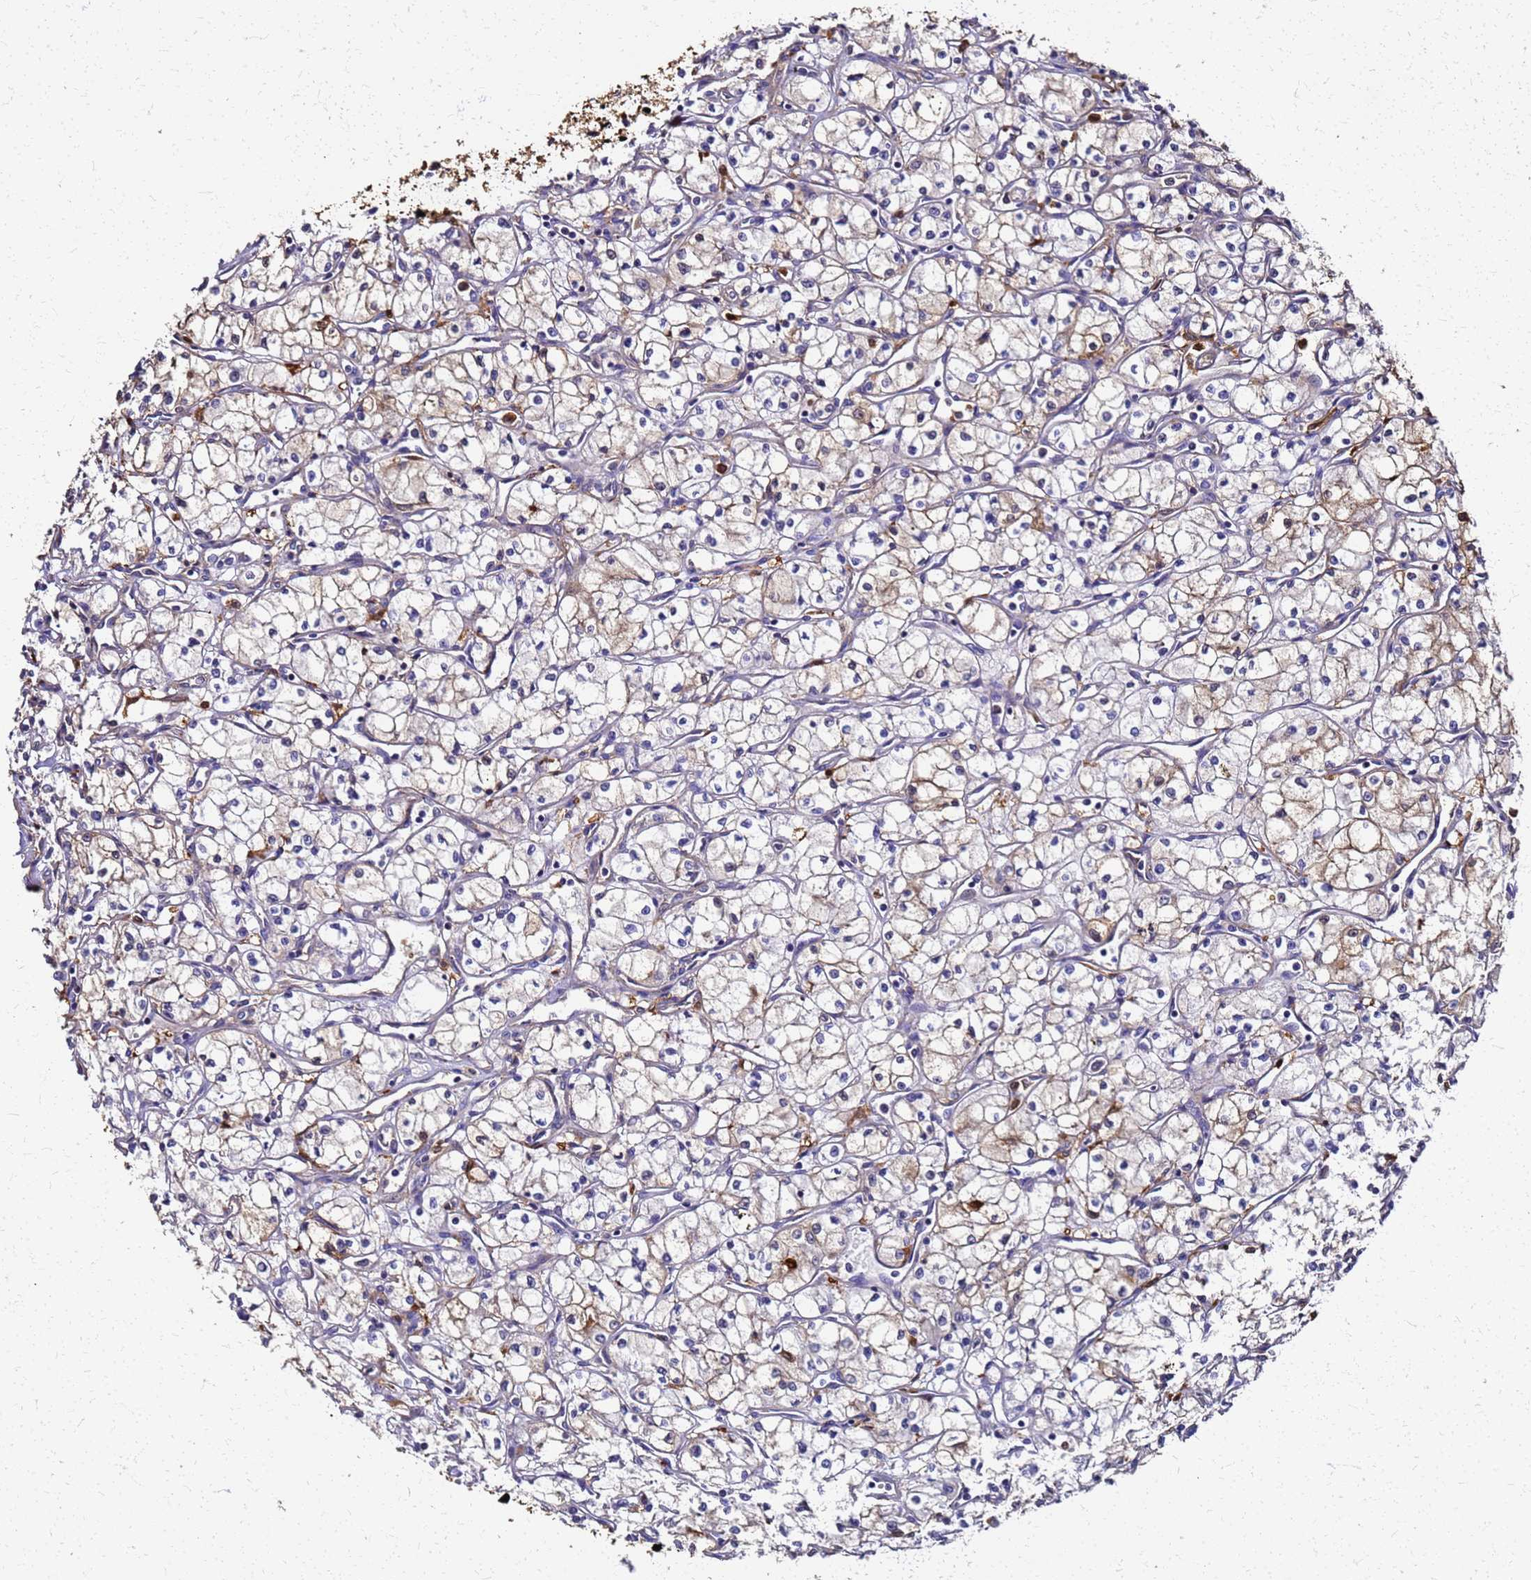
{"staining": {"intensity": "moderate", "quantity": "<25%", "location": "nuclear"}, "tissue": "renal cancer", "cell_type": "Tumor cells", "image_type": "cancer", "snomed": [{"axis": "morphology", "description": "Adenocarcinoma, NOS"}, {"axis": "topography", "description": "Kidney"}], "caption": "Protein staining reveals moderate nuclear positivity in approximately <25% of tumor cells in renal cancer.", "gene": "S100A11", "patient": {"sex": "male", "age": 59}}